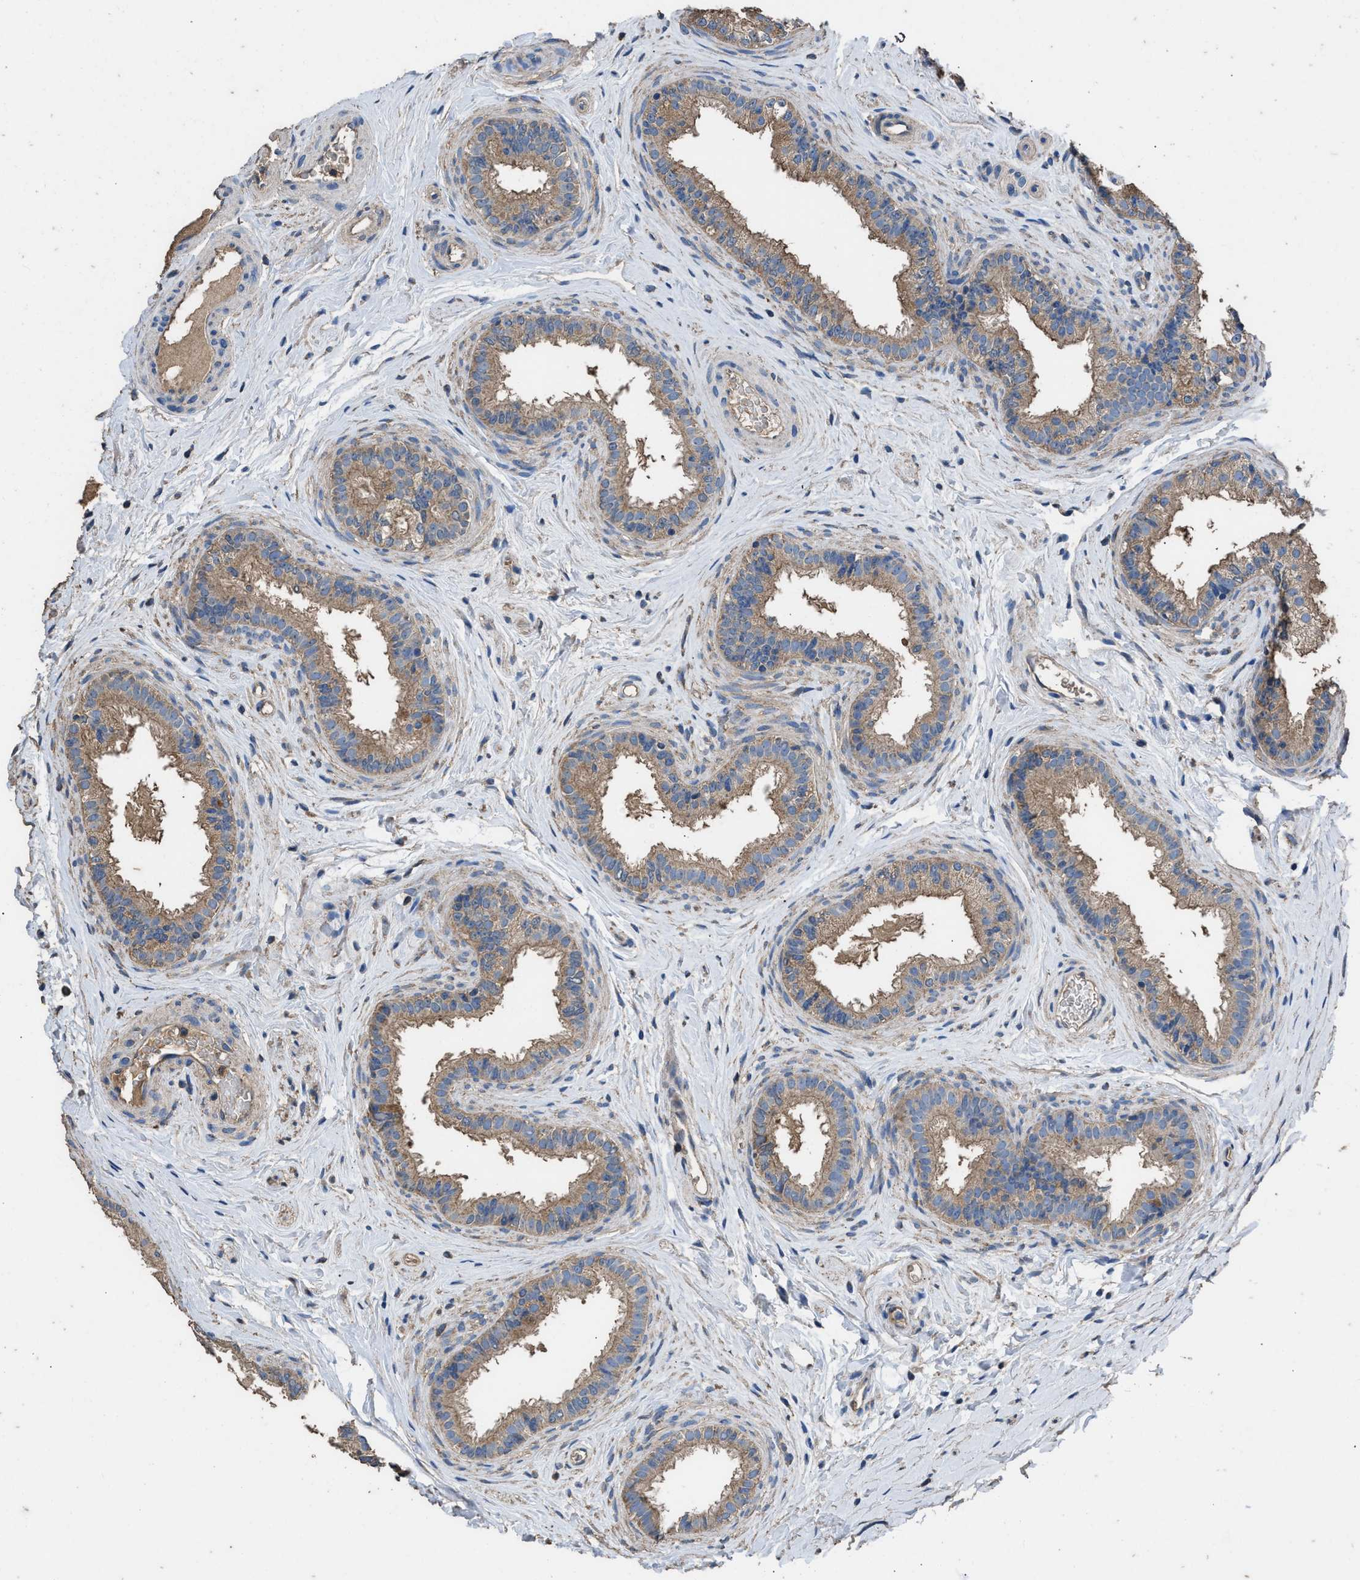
{"staining": {"intensity": "weak", "quantity": ">75%", "location": "cytoplasmic/membranous"}, "tissue": "epididymis", "cell_type": "Glandular cells", "image_type": "normal", "snomed": [{"axis": "morphology", "description": "Normal tissue, NOS"}, {"axis": "topography", "description": "Testis"}, {"axis": "topography", "description": "Epididymis"}], "caption": "Immunohistochemistry (IHC) histopathology image of benign human epididymis stained for a protein (brown), which displays low levels of weak cytoplasmic/membranous staining in approximately >75% of glandular cells.", "gene": "ITSN1", "patient": {"sex": "male", "age": 36}}